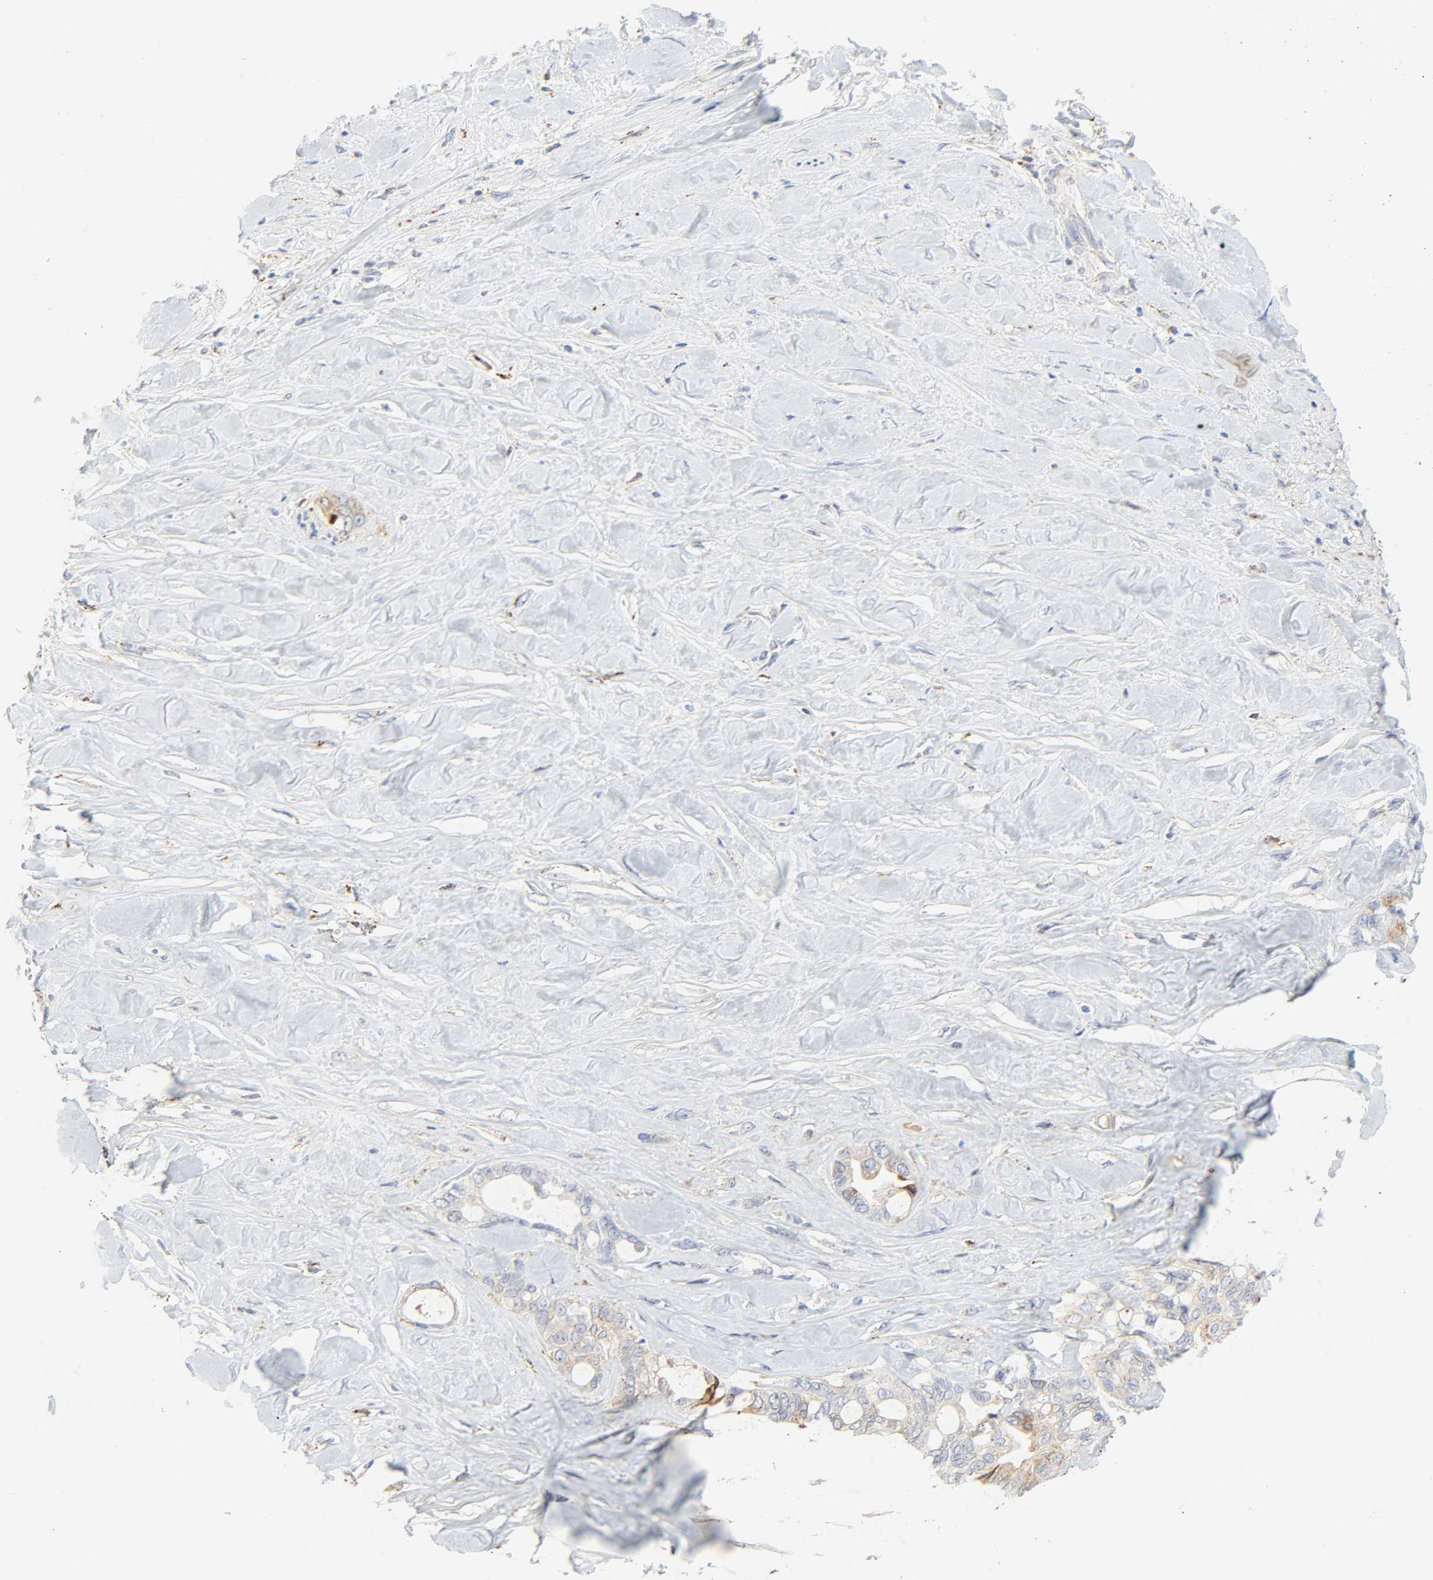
{"staining": {"intensity": "weak", "quantity": ">75%", "location": "cytoplasmic/membranous"}, "tissue": "liver cancer", "cell_type": "Tumor cells", "image_type": "cancer", "snomed": [{"axis": "morphology", "description": "Cholangiocarcinoma"}, {"axis": "topography", "description": "Liver"}], "caption": "A brown stain labels weak cytoplasmic/membranous expression of a protein in human liver cancer (cholangiocarcinoma) tumor cells. (Stains: DAB in brown, nuclei in blue, Microscopy: brightfield microscopy at high magnification).", "gene": "CAMK2A", "patient": {"sex": "female", "age": 67}}